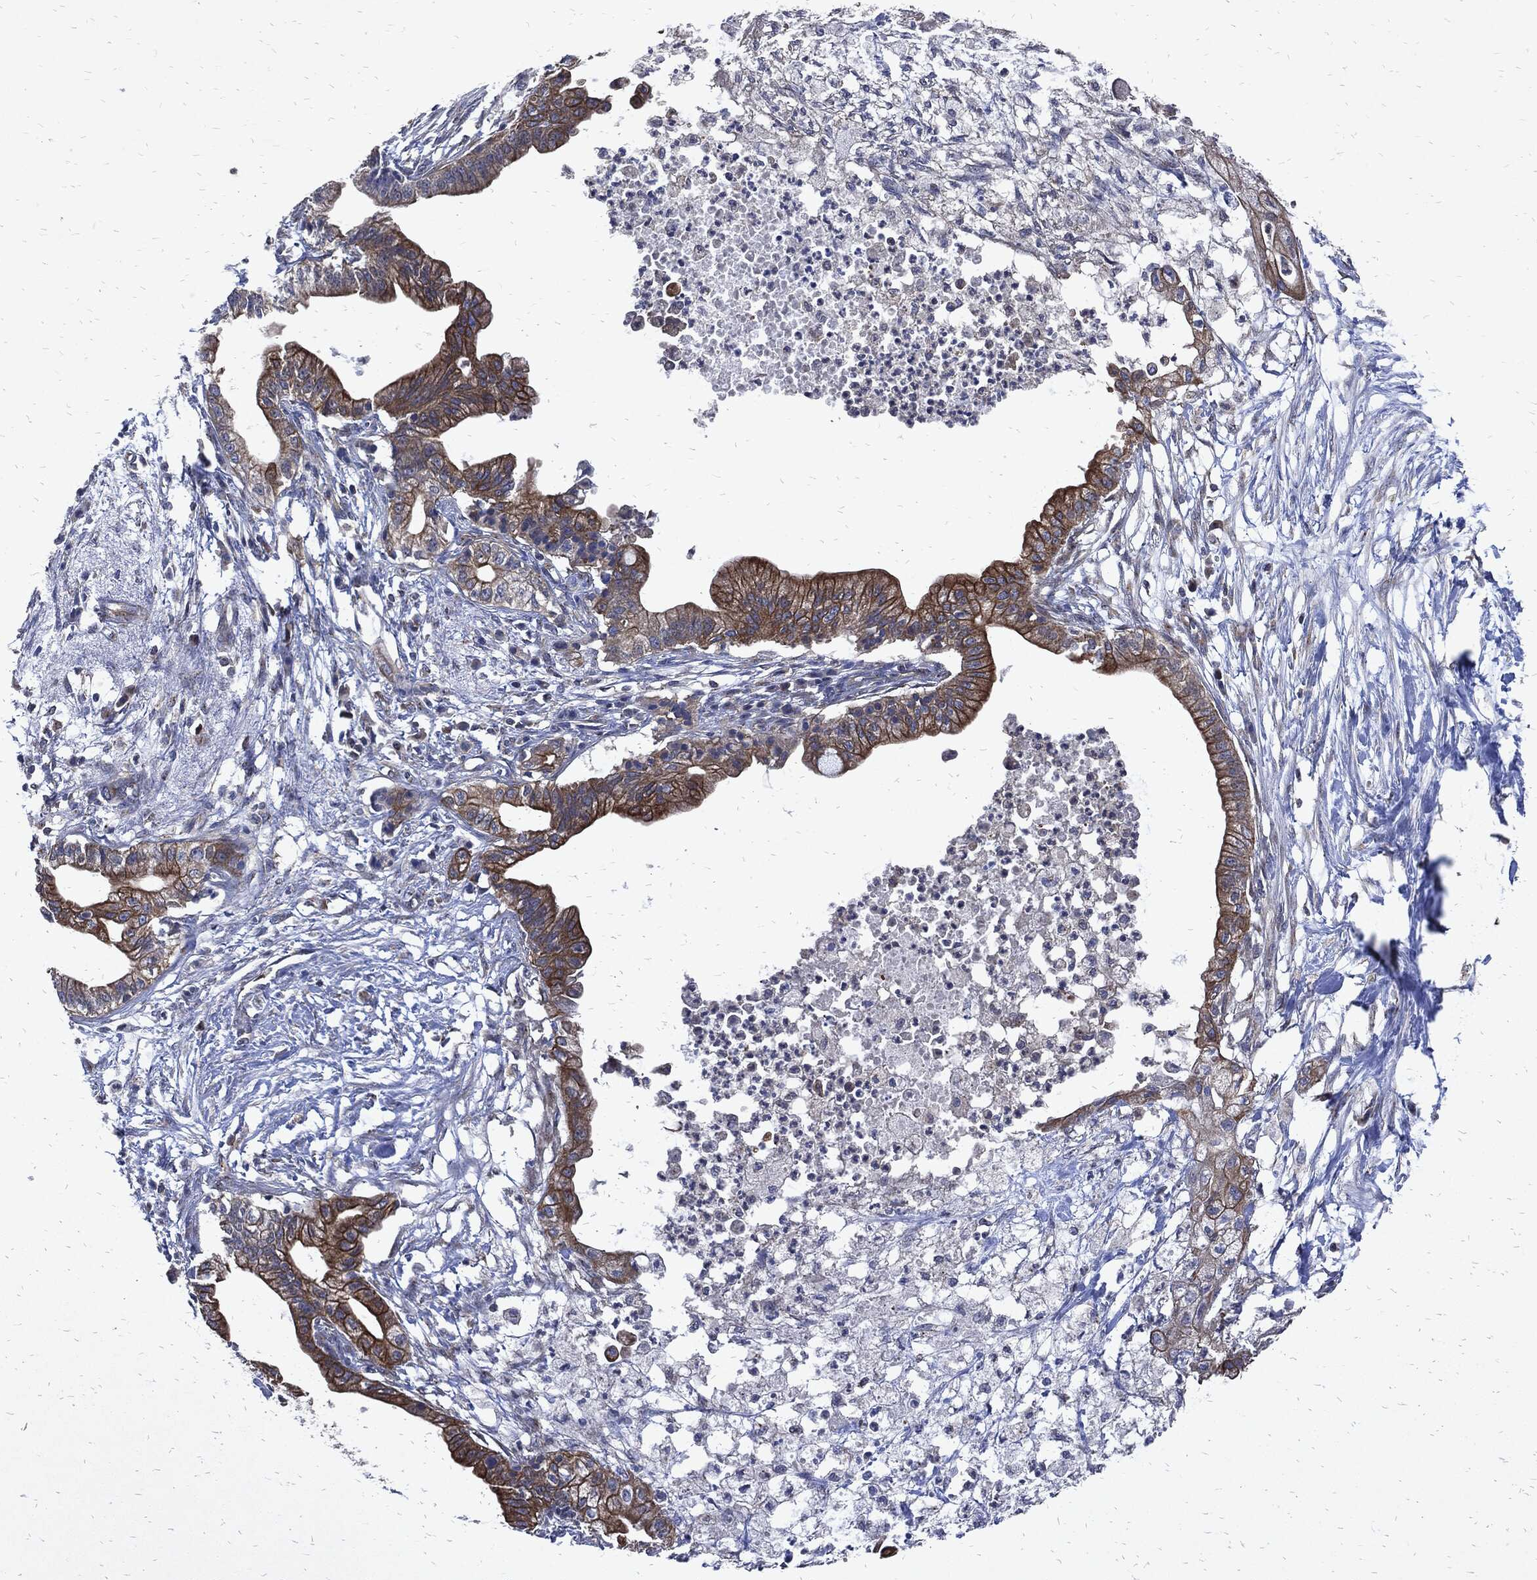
{"staining": {"intensity": "strong", "quantity": "25%-75%", "location": "cytoplasmic/membranous"}, "tissue": "pancreatic cancer", "cell_type": "Tumor cells", "image_type": "cancer", "snomed": [{"axis": "morphology", "description": "Normal tissue, NOS"}, {"axis": "morphology", "description": "Adenocarcinoma, NOS"}, {"axis": "topography", "description": "Pancreas"}], "caption": "The image displays a brown stain indicating the presence of a protein in the cytoplasmic/membranous of tumor cells in pancreatic cancer (adenocarcinoma).", "gene": "DCTN1", "patient": {"sex": "female", "age": 58}}